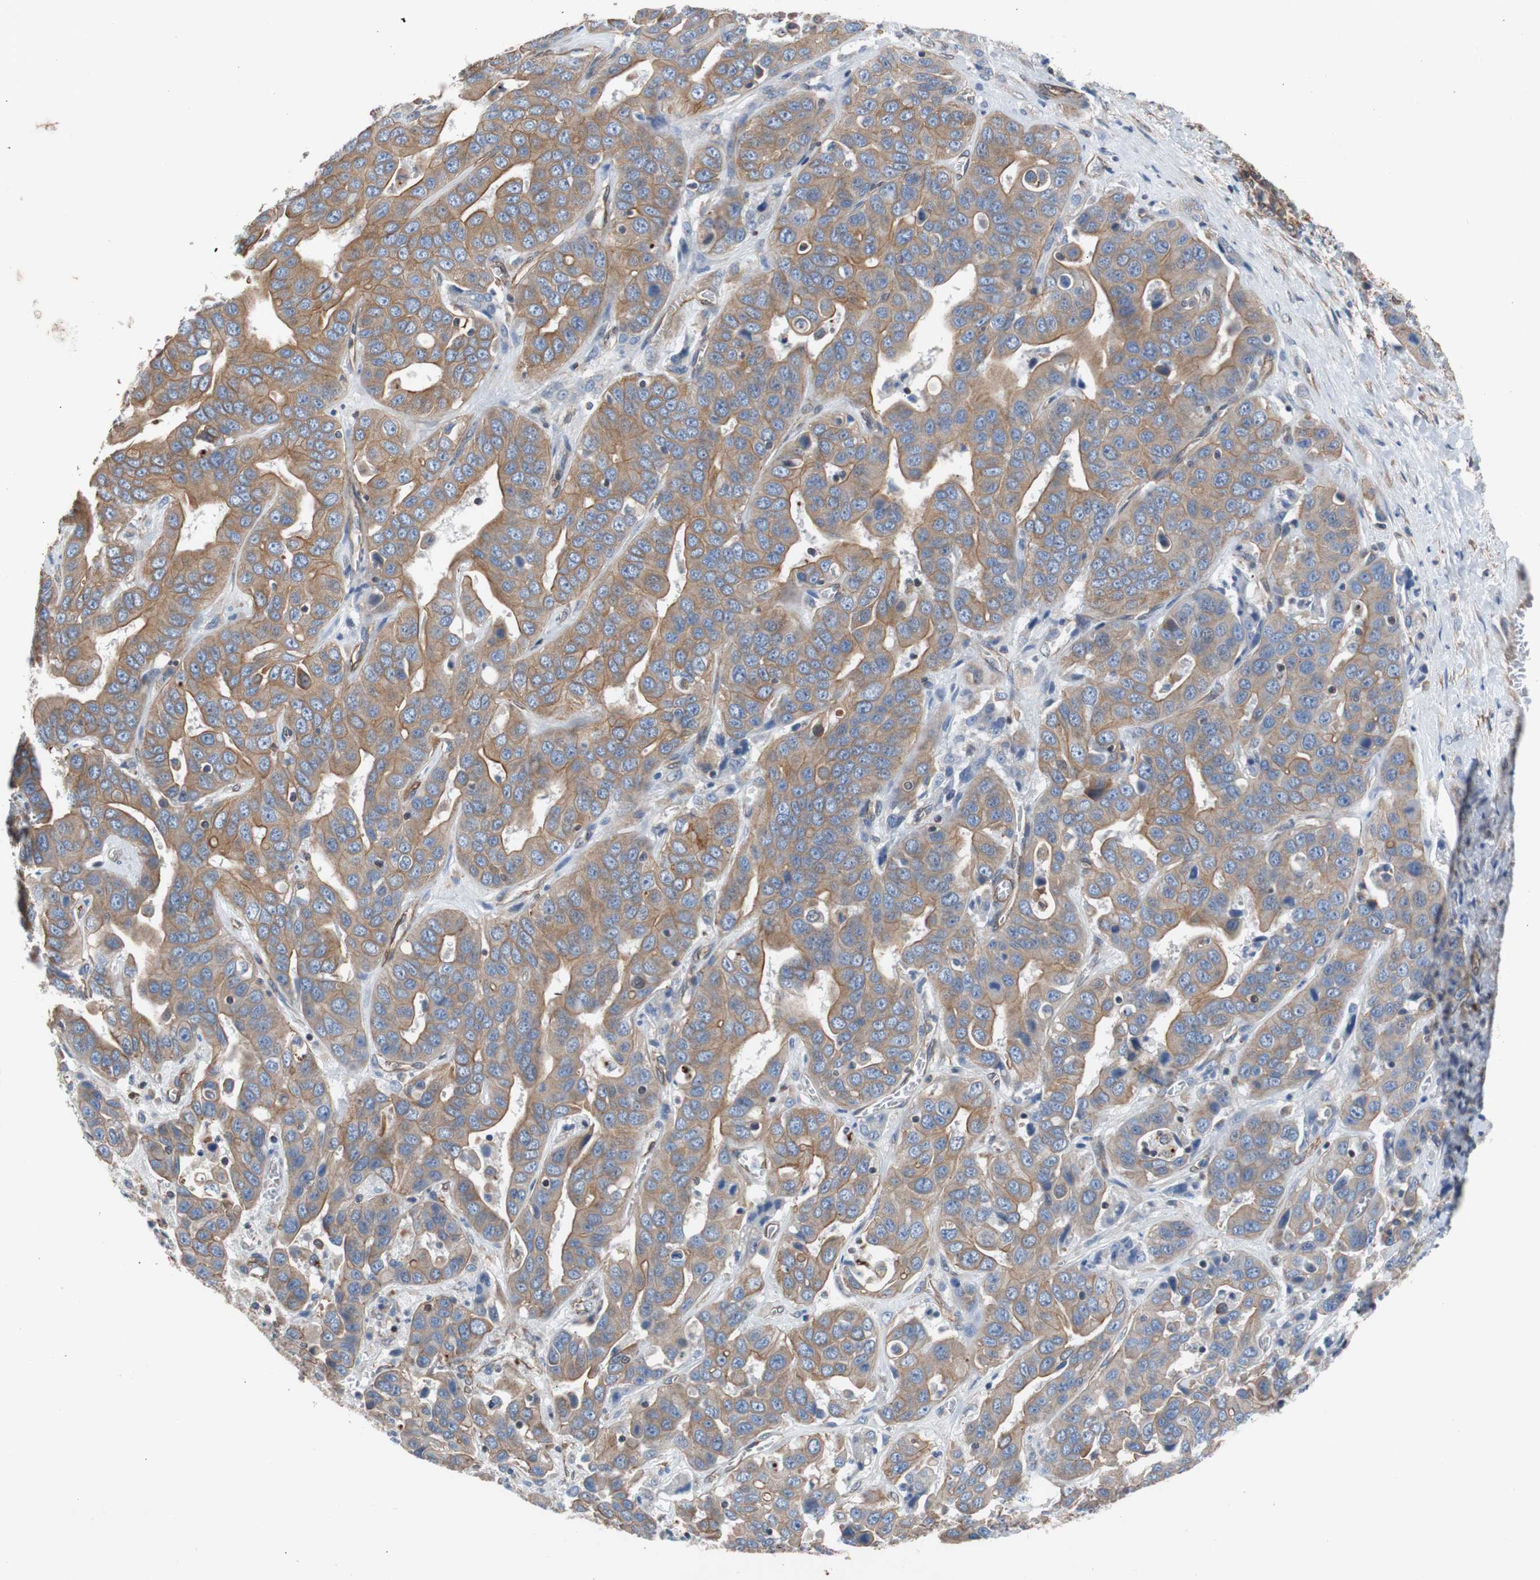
{"staining": {"intensity": "strong", "quantity": ">75%", "location": "cytoplasmic/membranous"}, "tissue": "liver cancer", "cell_type": "Tumor cells", "image_type": "cancer", "snomed": [{"axis": "morphology", "description": "Cholangiocarcinoma"}, {"axis": "topography", "description": "Liver"}], "caption": "Liver cancer stained with DAB (3,3'-diaminobenzidine) immunohistochemistry exhibits high levels of strong cytoplasmic/membranous staining in approximately >75% of tumor cells.", "gene": "KIF3B", "patient": {"sex": "female", "age": 52}}